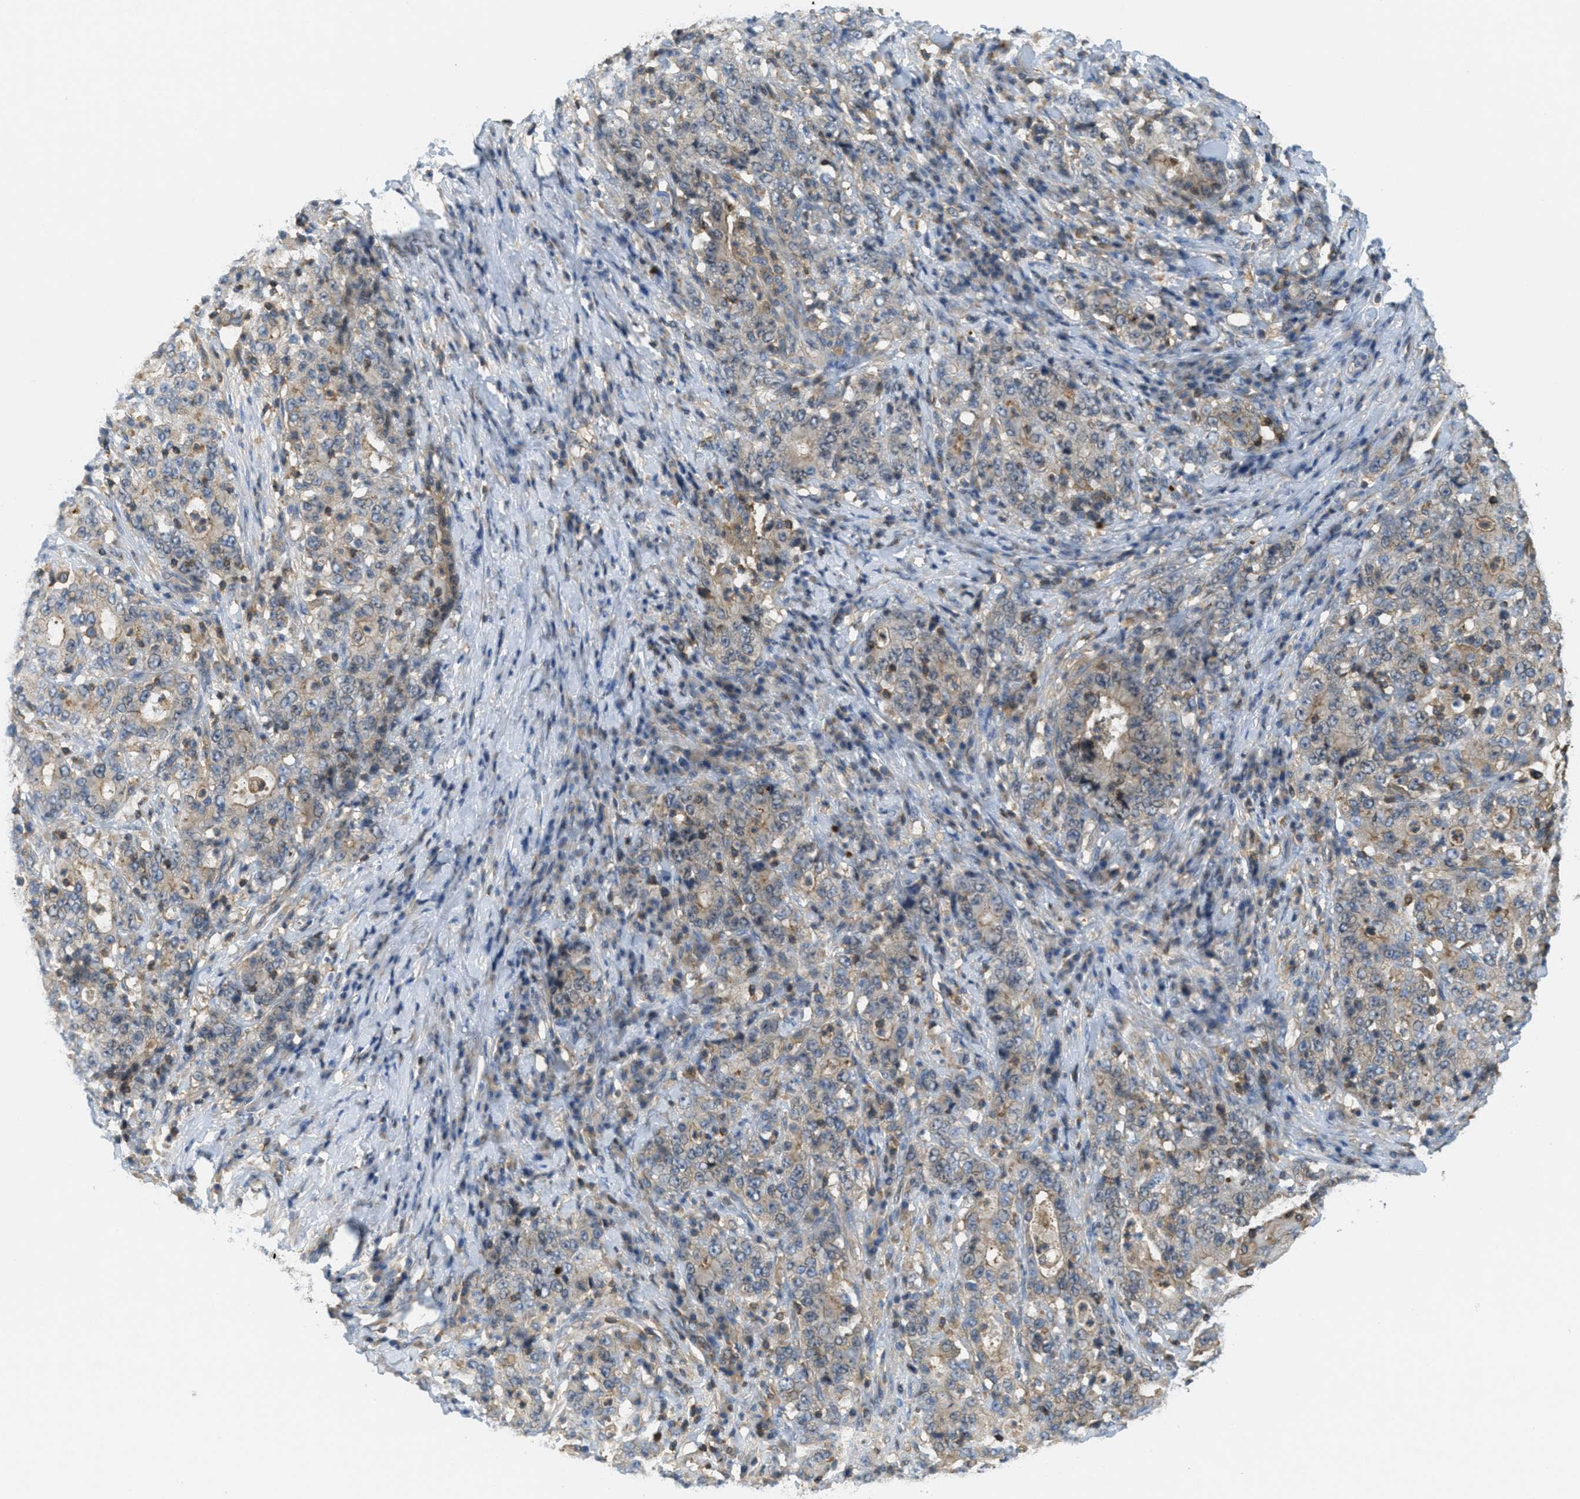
{"staining": {"intensity": "weak", "quantity": ">75%", "location": "cytoplasmic/membranous"}, "tissue": "stomach cancer", "cell_type": "Tumor cells", "image_type": "cancer", "snomed": [{"axis": "morphology", "description": "Normal tissue, NOS"}, {"axis": "morphology", "description": "Adenocarcinoma, NOS"}, {"axis": "topography", "description": "Stomach, upper"}, {"axis": "topography", "description": "Stomach"}], "caption": "DAB (3,3'-diaminobenzidine) immunohistochemical staining of stomach cancer (adenocarcinoma) exhibits weak cytoplasmic/membranous protein positivity in about >75% of tumor cells. (DAB = brown stain, brightfield microscopy at high magnification).", "gene": "GRIK2", "patient": {"sex": "male", "age": 59}}